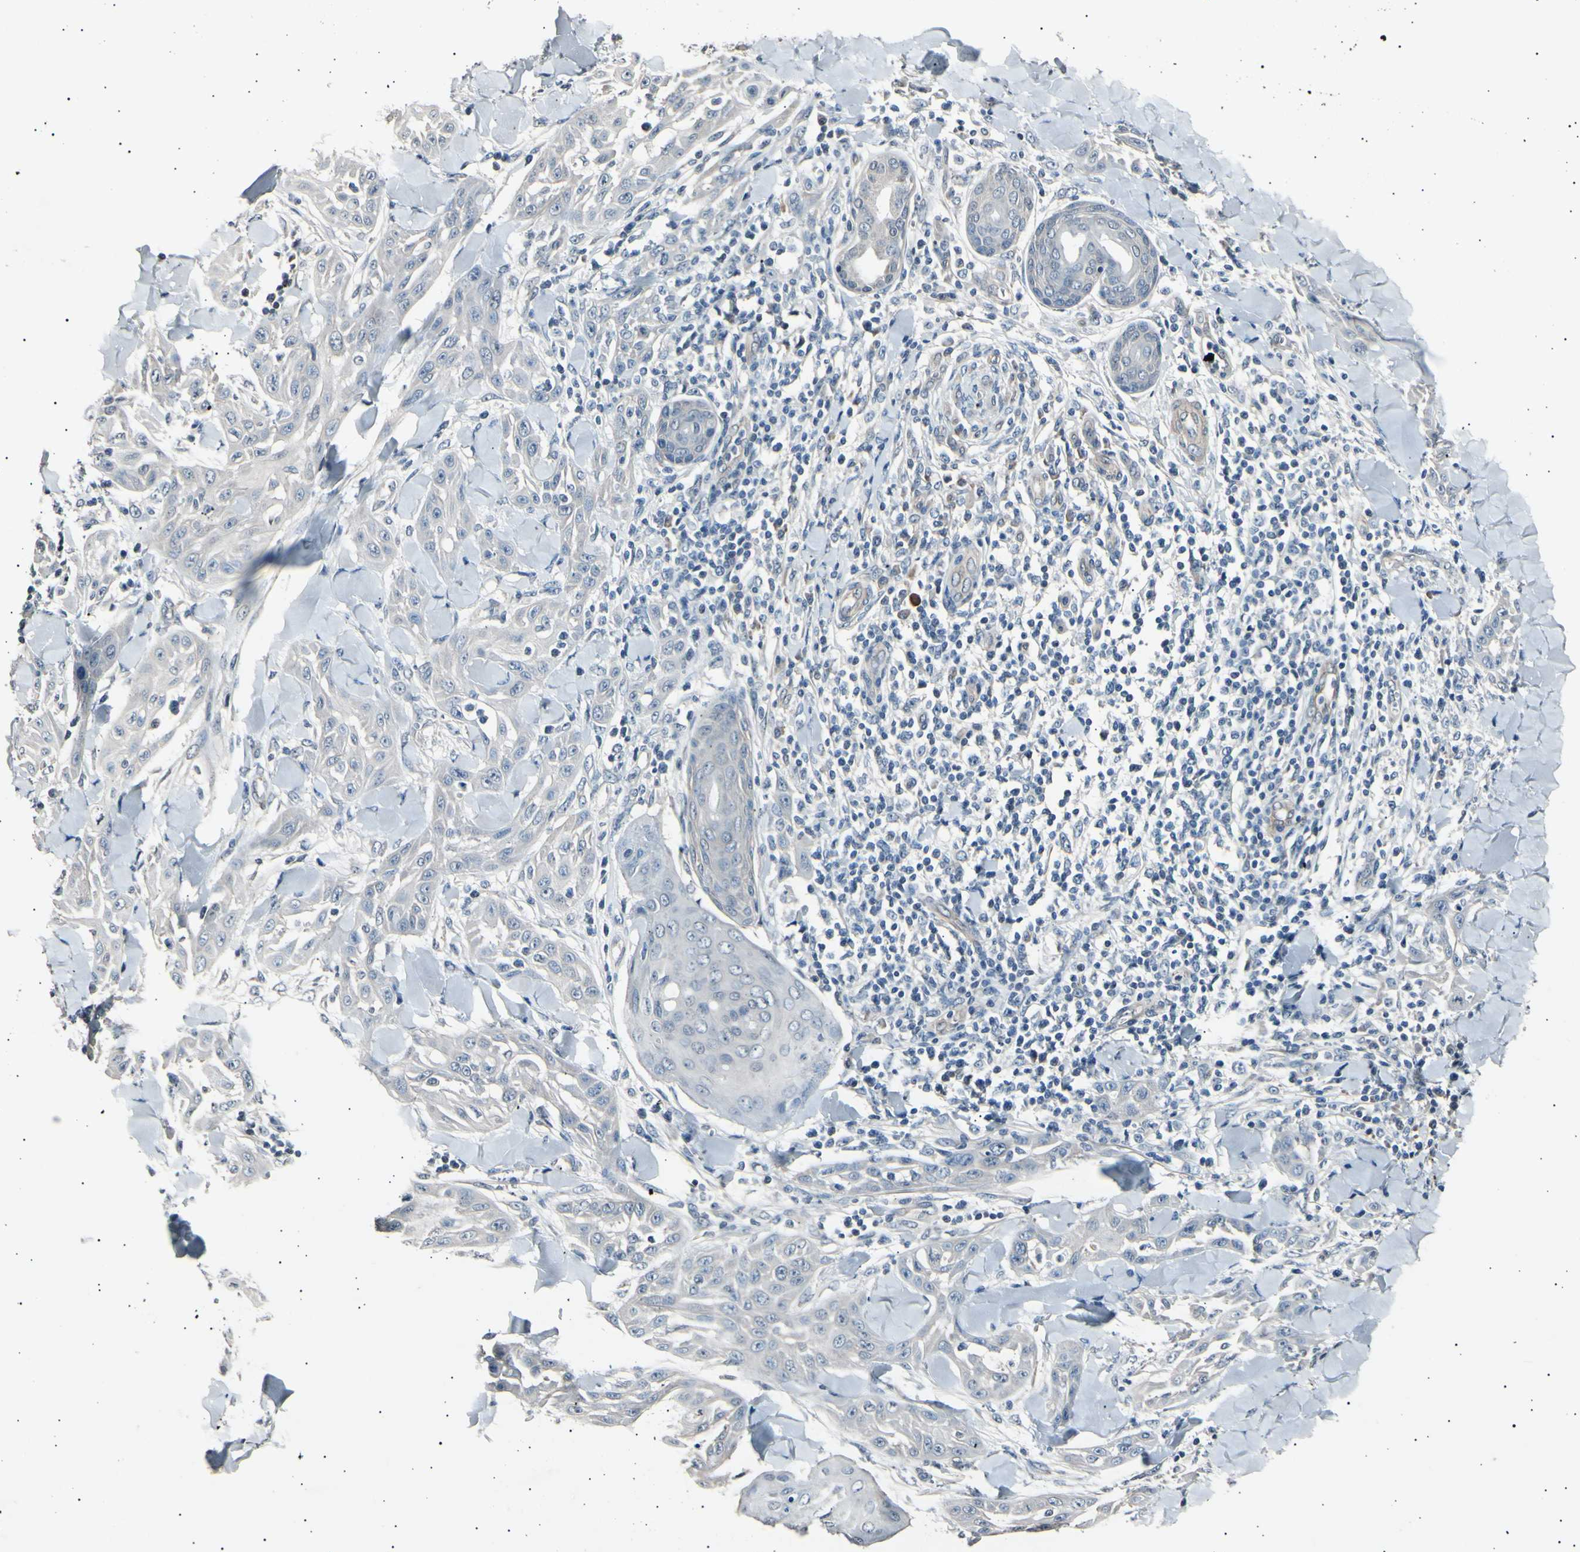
{"staining": {"intensity": "negative", "quantity": "none", "location": "none"}, "tissue": "skin cancer", "cell_type": "Tumor cells", "image_type": "cancer", "snomed": [{"axis": "morphology", "description": "Squamous cell carcinoma, NOS"}, {"axis": "topography", "description": "Skin"}], "caption": "High magnification brightfield microscopy of skin cancer (squamous cell carcinoma) stained with DAB (3,3'-diaminobenzidine) (brown) and counterstained with hematoxylin (blue): tumor cells show no significant positivity.", "gene": "AK1", "patient": {"sex": "male", "age": 24}}